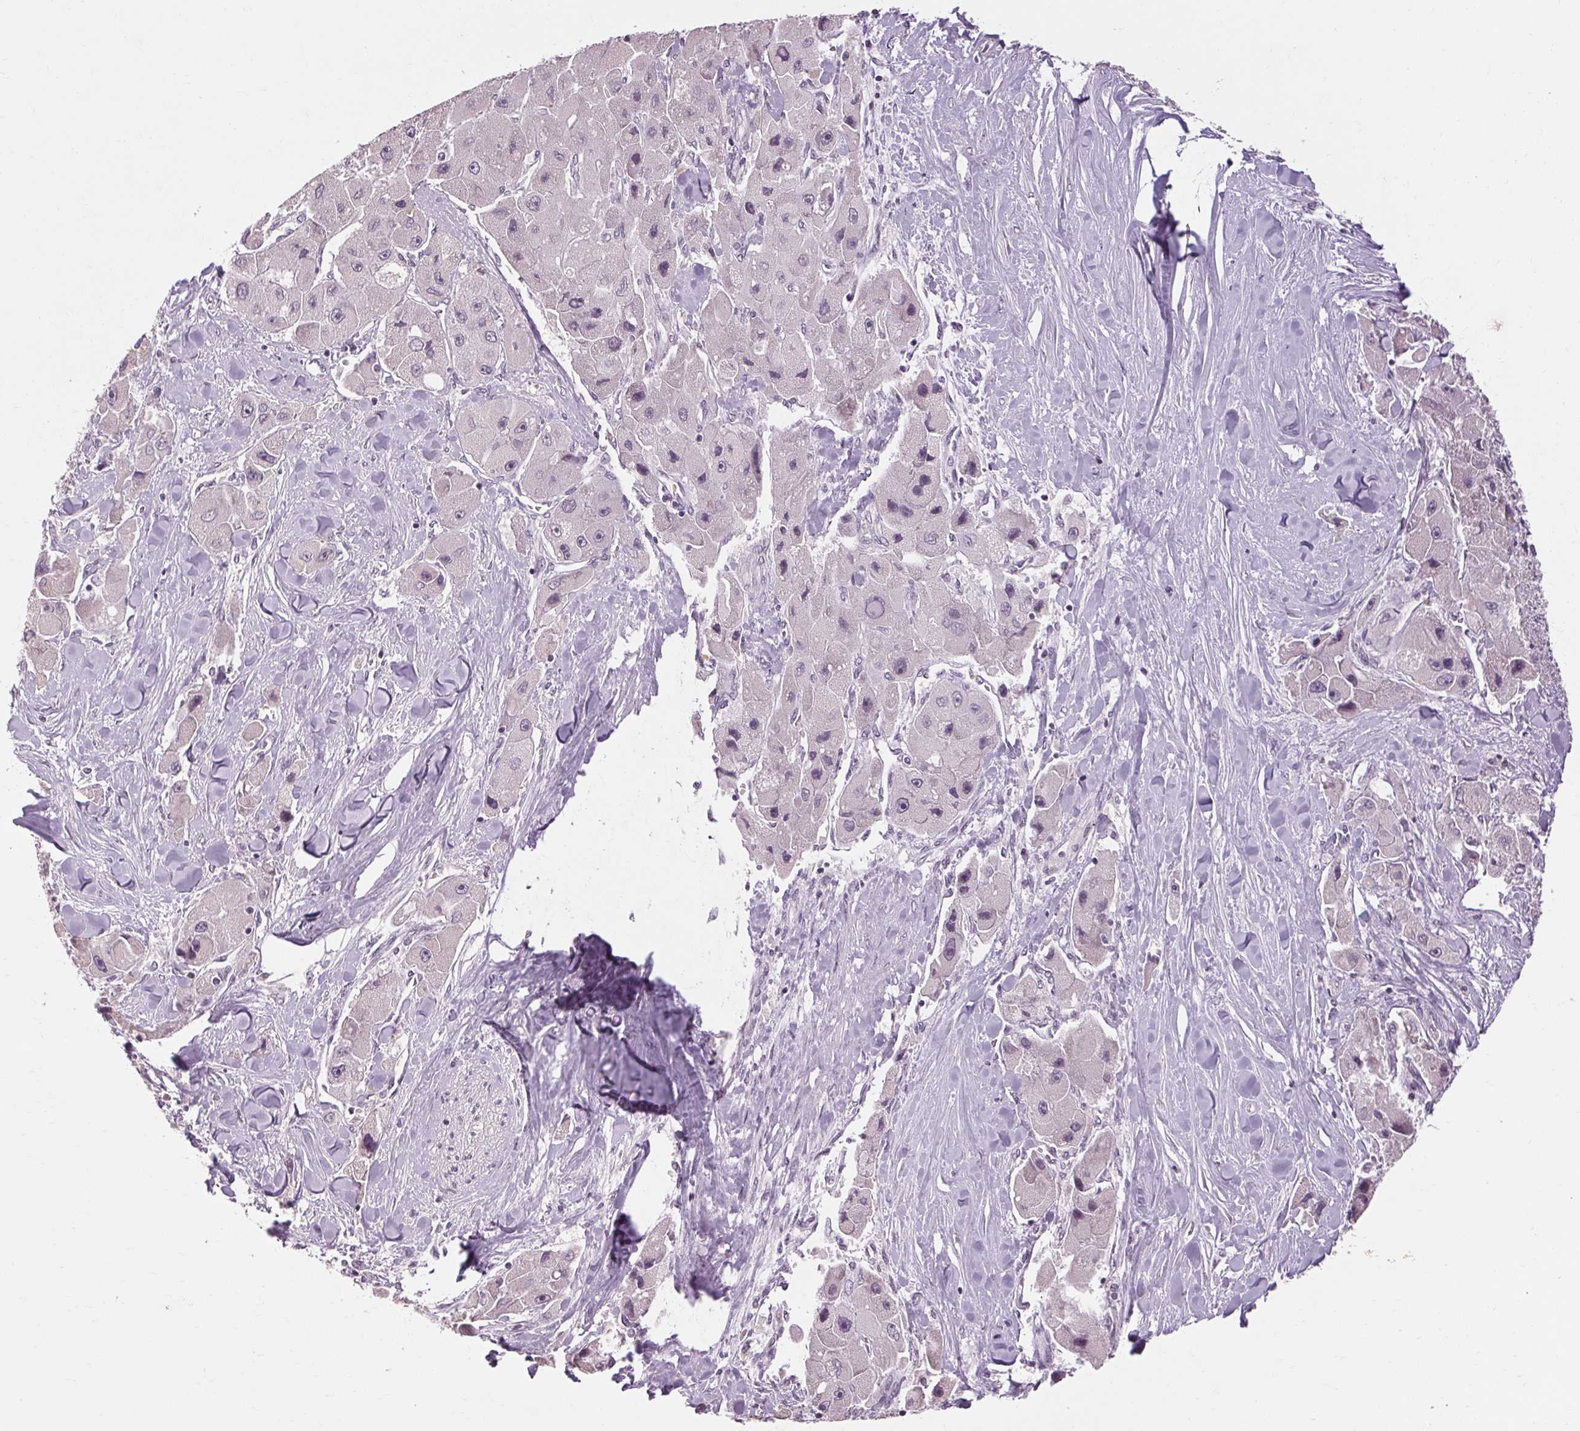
{"staining": {"intensity": "negative", "quantity": "none", "location": "none"}, "tissue": "liver cancer", "cell_type": "Tumor cells", "image_type": "cancer", "snomed": [{"axis": "morphology", "description": "Carcinoma, Hepatocellular, NOS"}, {"axis": "topography", "description": "Liver"}], "caption": "Protein analysis of liver hepatocellular carcinoma reveals no significant positivity in tumor cells.", "gene": "POMC", "patient": {"sex": "male", "age": 24}}